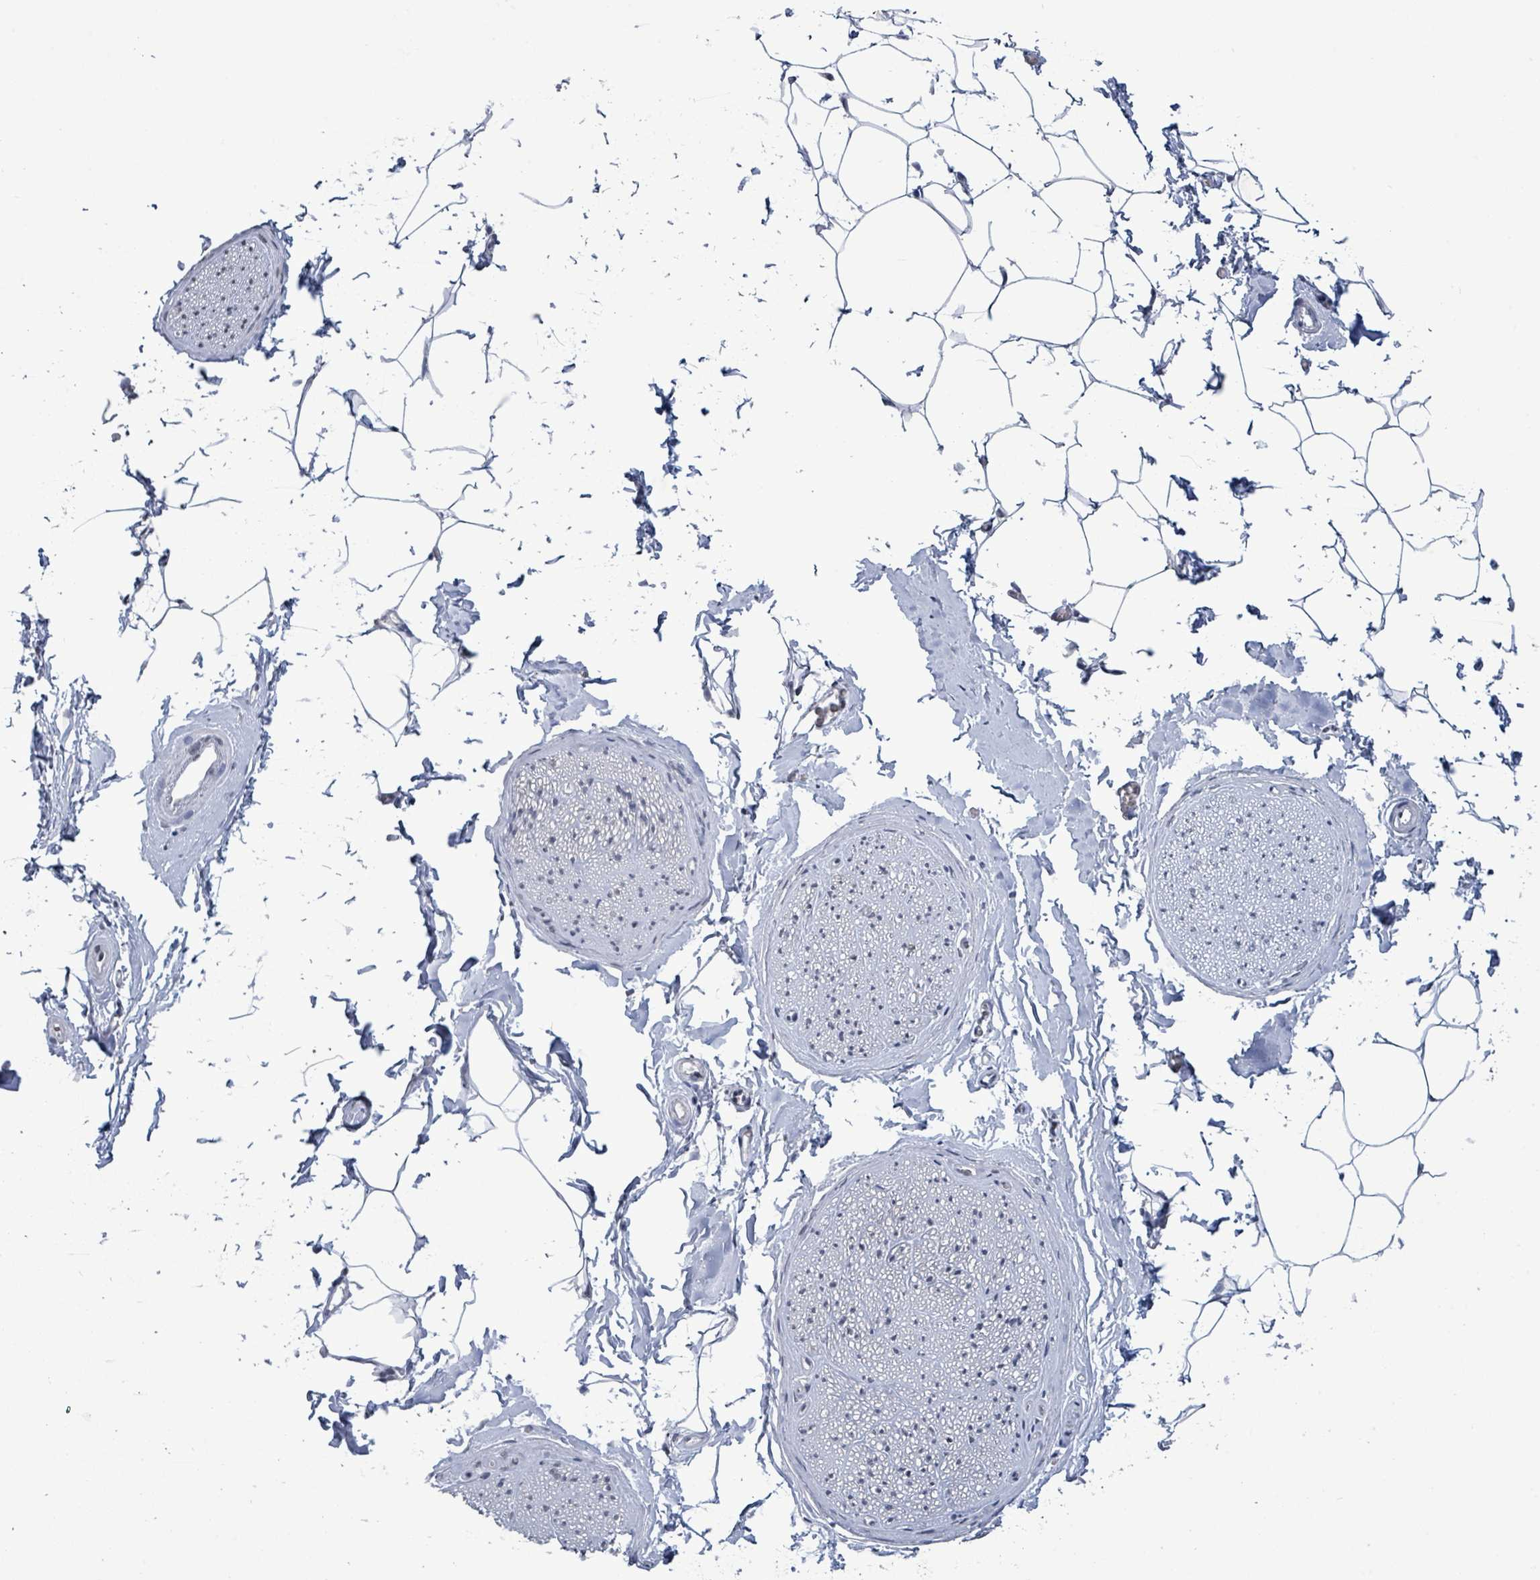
{"staining": {"intensity": "negative", "quantity": "none", "location": "none"}, "tissue": "adipose tissue", "cell_type": "Adipocytes", "image_type": "normal", "snomed": [{"axis": "morphology", "description": "Normal tissue, NOS"}, {"axis": "morphology", "description": "Adenocarcinoma, High grade"}, {"axis": "topography", "description": "Prostate"}, {"axis": "topography", "description": "Peripheral nerve tissue"}], "caption": "Immunohistochemistry histopathology image of unremarkable adipose tissue: human adipose tissue stained with DAB reveals no significant protein positivity in adipocytes.", "gene": "SAMD14", "patient": {"sex": "male", "age": 68}}